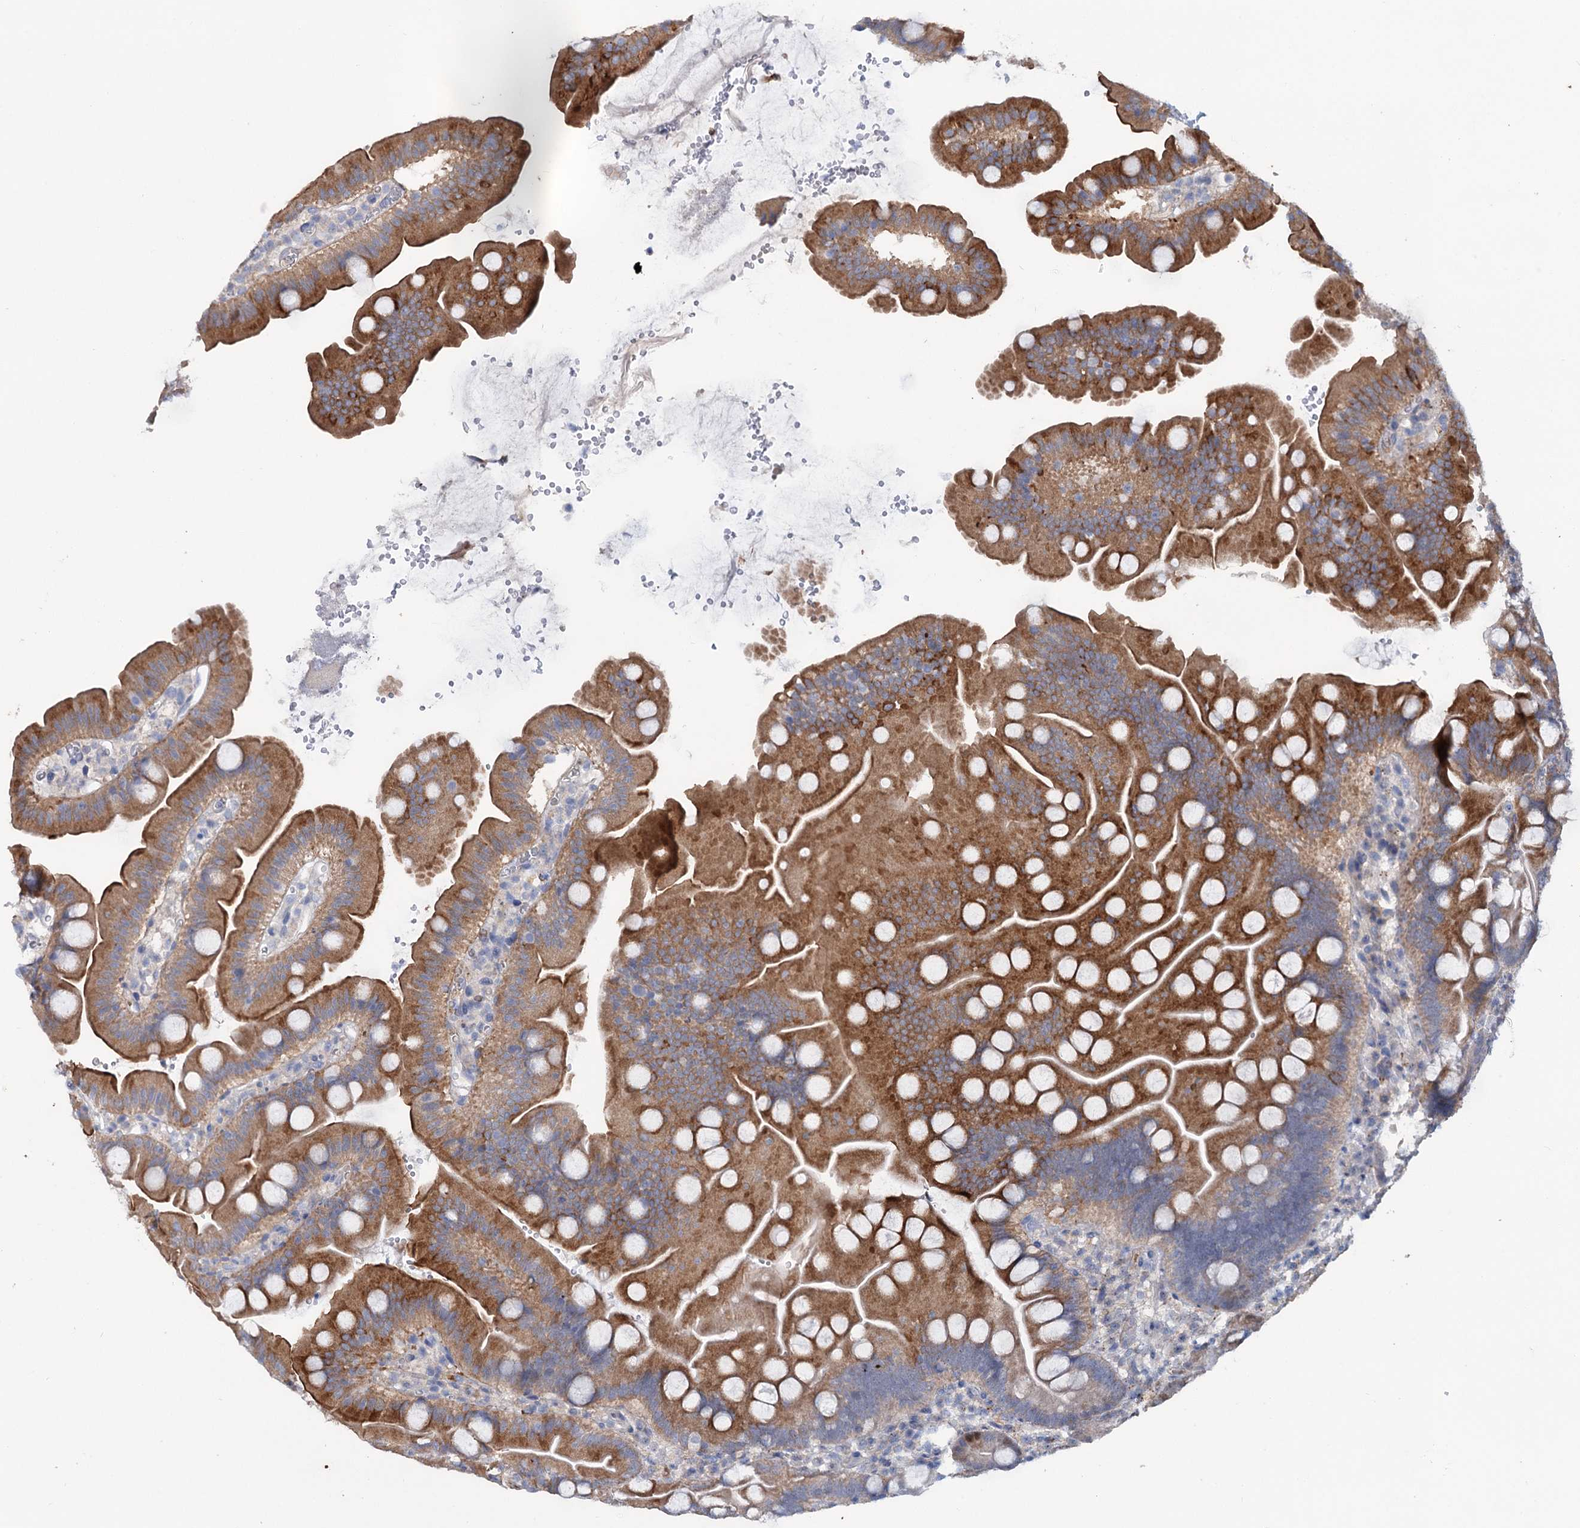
{"staining": {"intensity": "moderate", "quantity": "25%-75%", "location": "cytoplasmic/membranous,nuclear"}, "tissue": "small intestine", "cell_type": "Glandular cells", "image_type": "normal", "snomed": [{"axis": "morphology", "description": "Normal tissue, NOS"}, {"axis": "topography", "description": "Small intestine"}], "caption": "A medium amount of moderate cytoplasmic/membranous,nuclear positivity is seen in approximately 25%-75% of glandular cells in normal small intestine. The staining was performed using DAB to visualize the protein expression in brown, while the nuclei were stained in blue with hematoxylin (Magnification: 20x).", "gene": "FAM111B", "patient": {"sex": "female", "age": 68}}